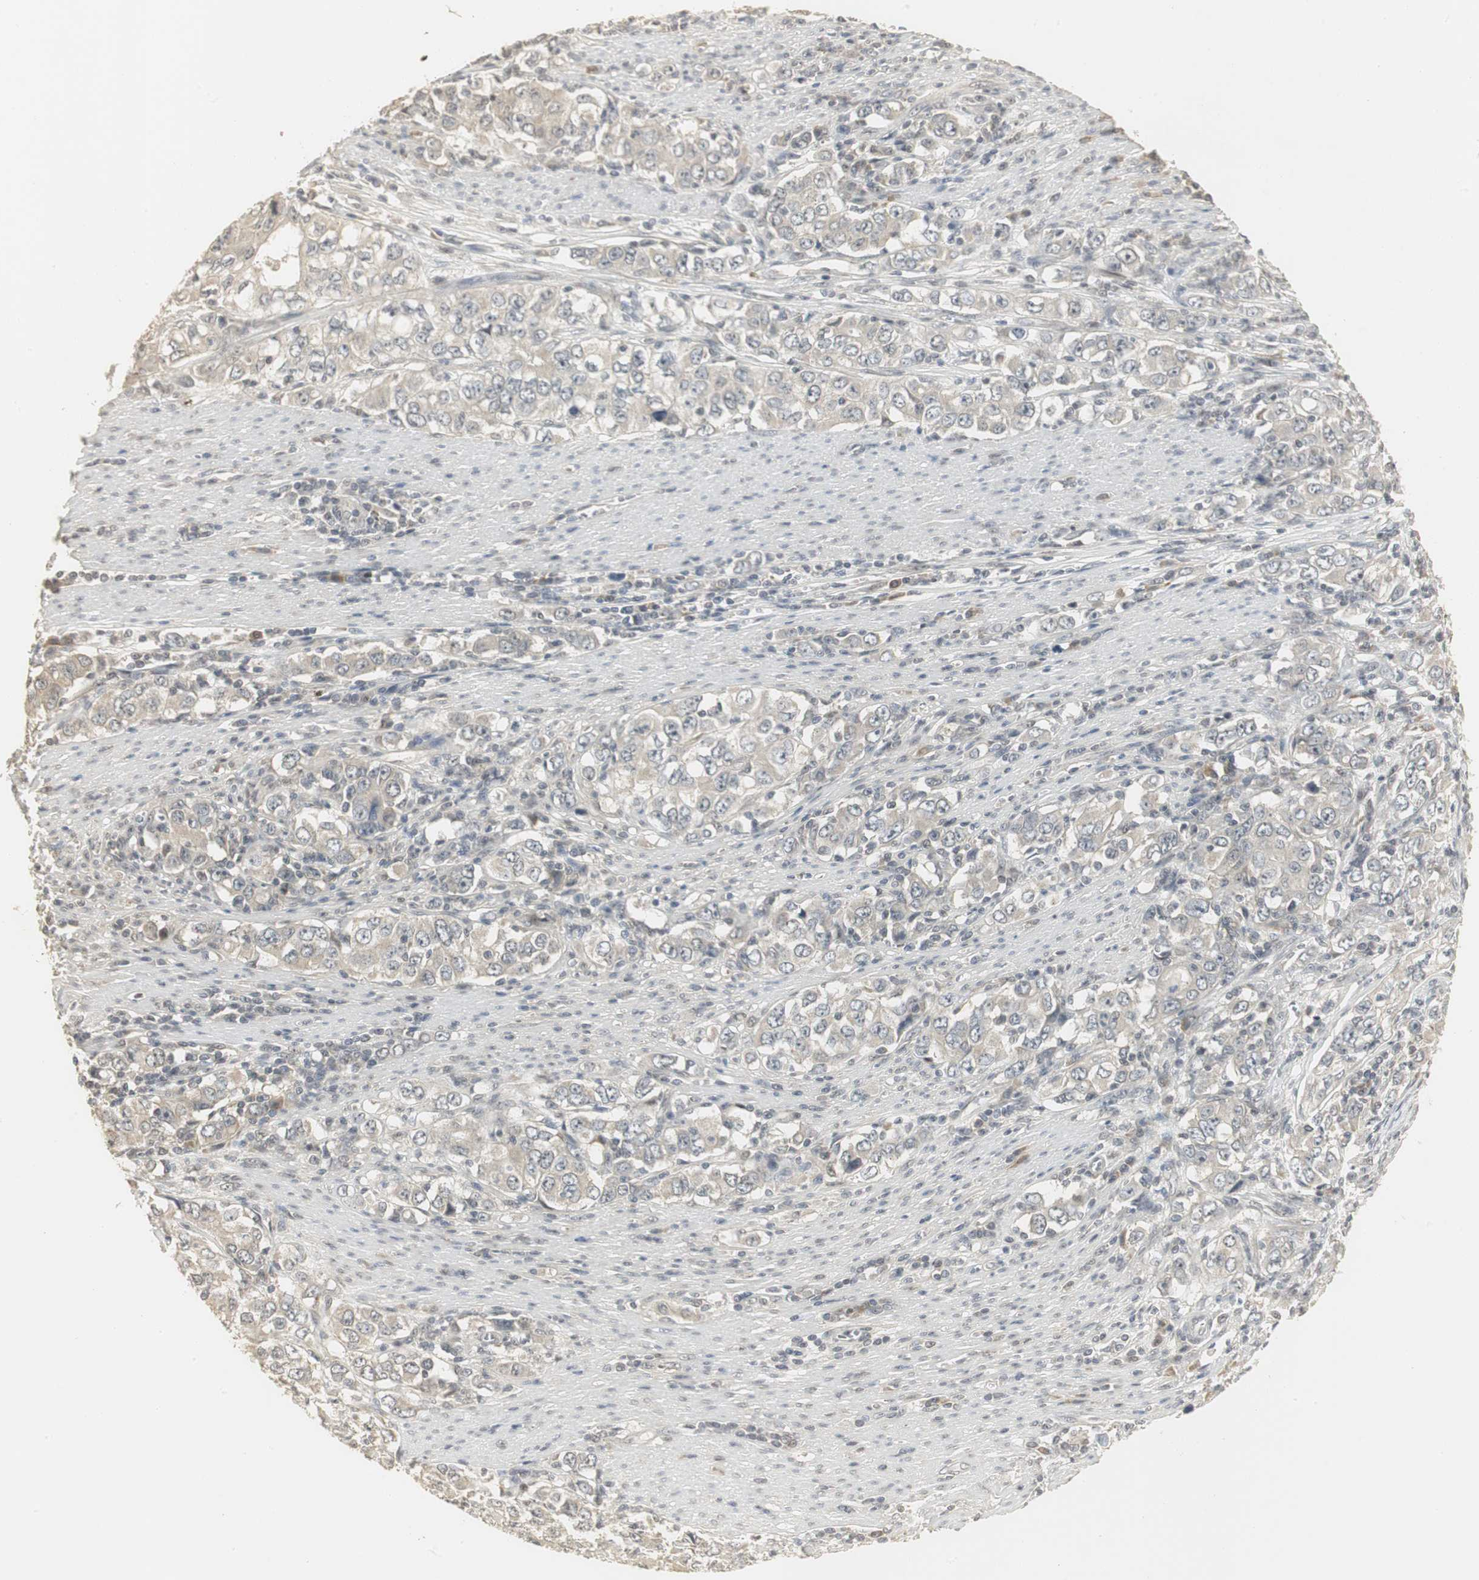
{"staining": {"intensity": "weak", "quantity": "25%-75%", "location": "cytoplasmic/membranous"}, "tissue": "stomach cancer", "cell_type": "Tumor cells", "image_type": "cancer", "snomed": [{"axis": "morphology", "description": "Adenocarcinoma, NOS"}, {"axis": "topography", "description": "Stomach, lower"}], "caption": "Adenocarcinoma (stomach) was stained to show a protein in brown. There is low levels of weak cytoplasmic/membranous staining in about 25%-75% of tumor cells.", "gene": "ELOA", "patient": {"sex": "female", "age": 72}}